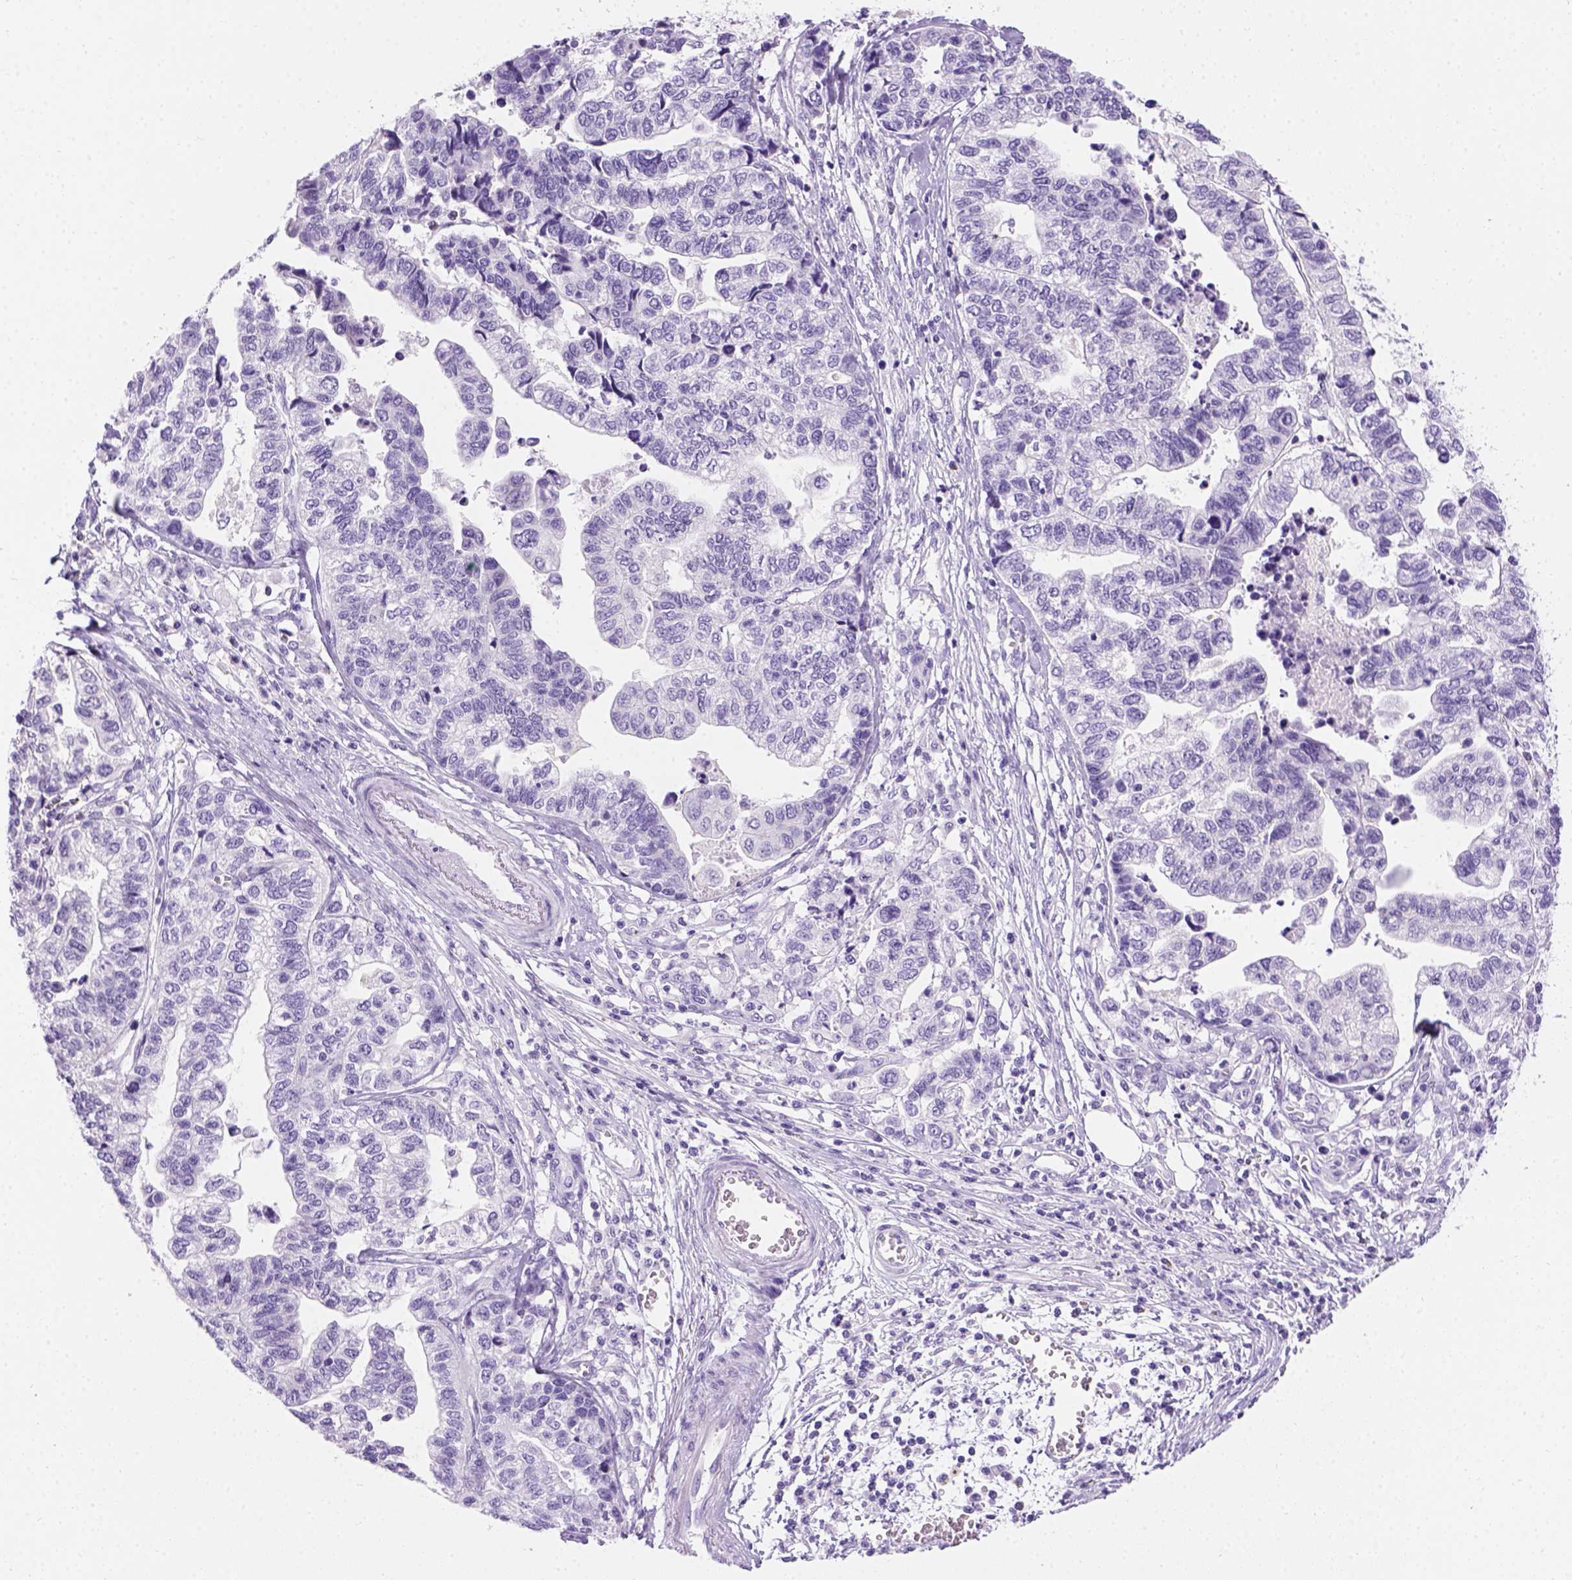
{"staining": {"intensity": "negative", "quantity": "none", "location": "none"}, "tissue": "stomach cancer", "cell_type": "Tumor cells", "image_type": "cancer", "snomed": [{"axis": "morphology", "description": "Adenocarcinoma, NOS"}, {"axis": "topography", "description": "Stomach, upper"}], "caption": "An immunohistochemistry (IHC) photomicrograph of stomach cancer is shown. There is no staining in tumor cells of stomach cancer.", "gene": "TMEM38A", "patient": {"sex": "female", "age": 67}}